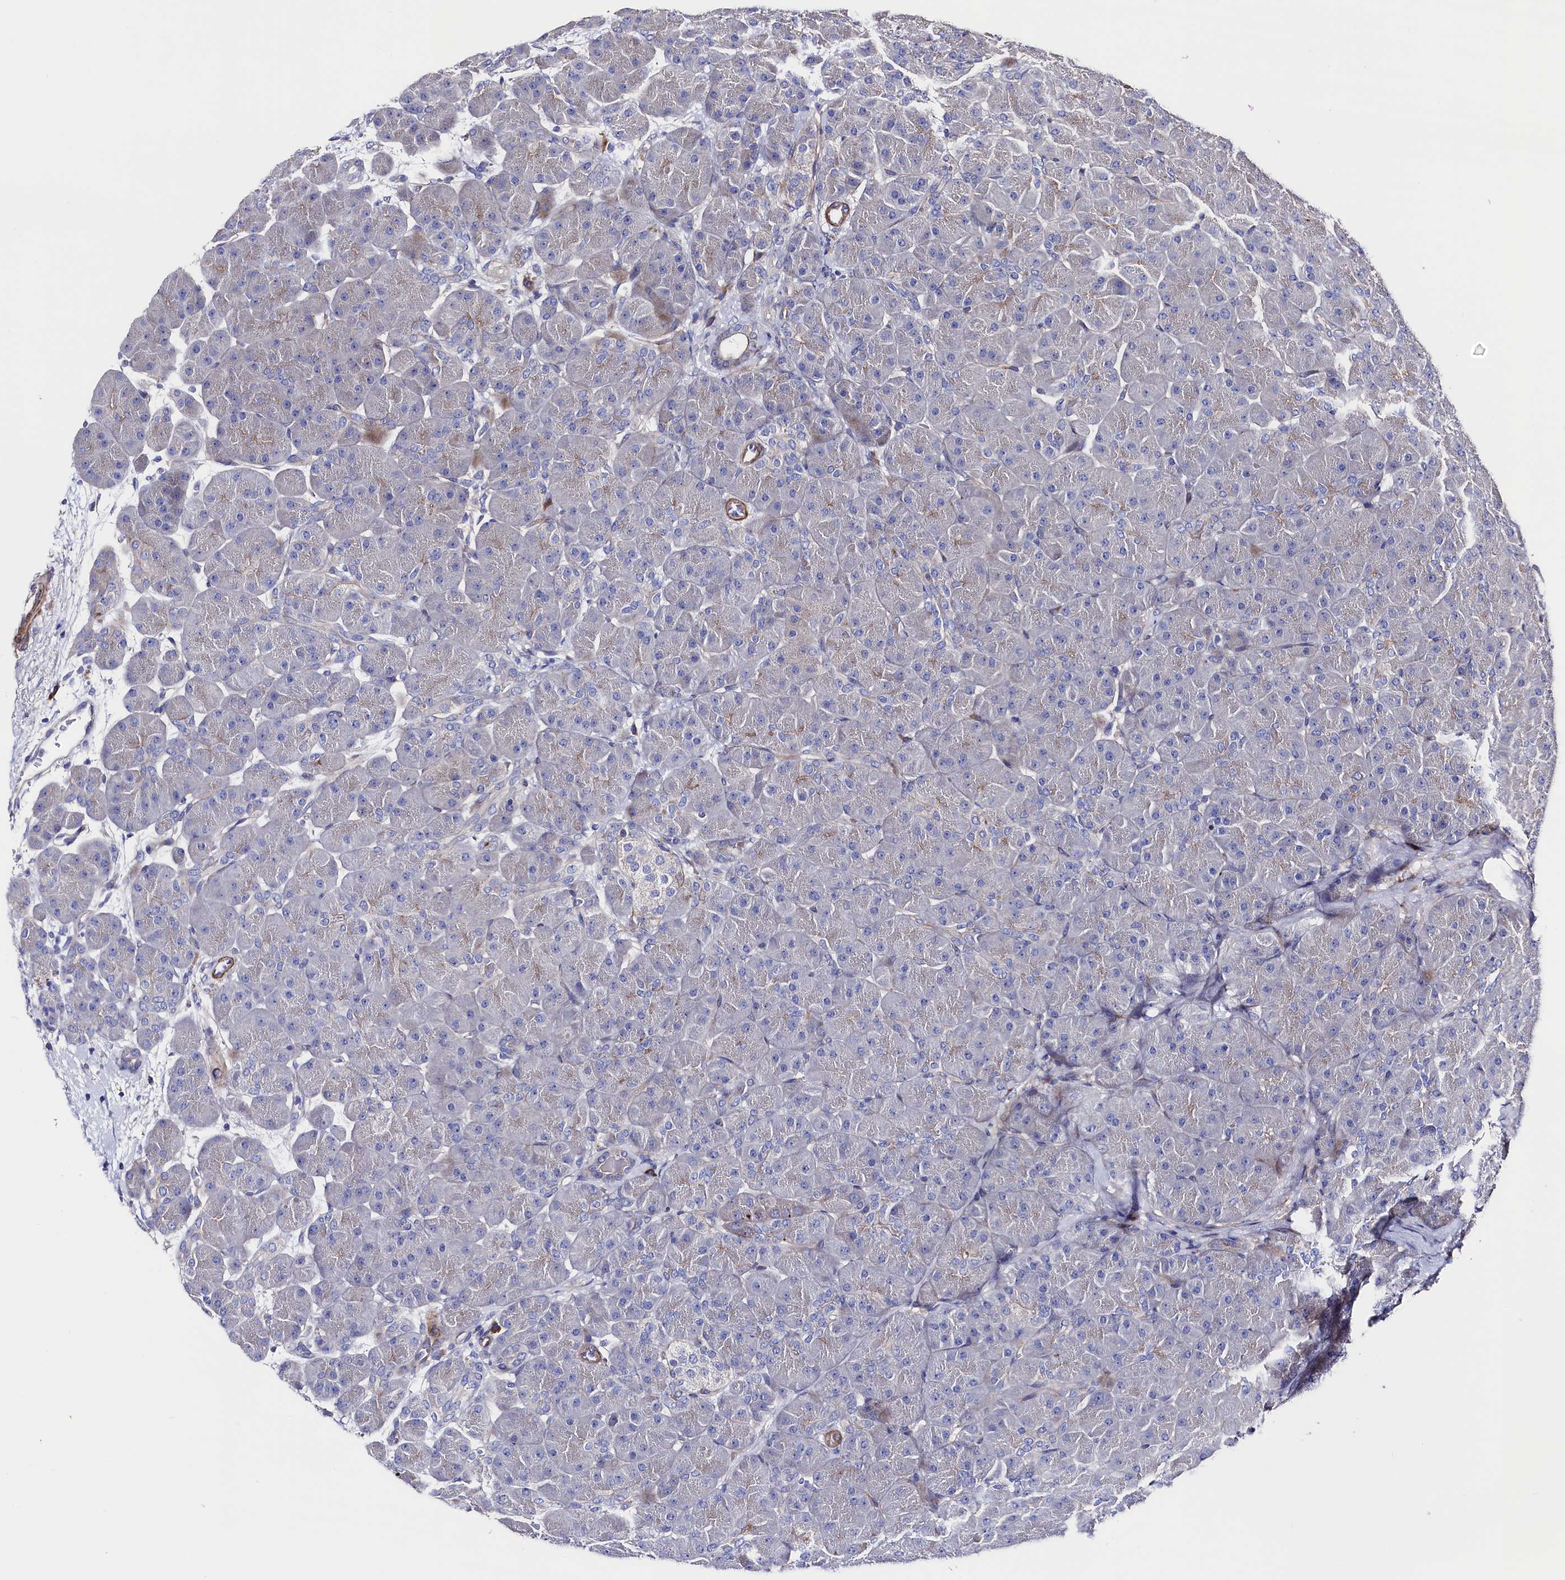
{"staining": {"intensity": "moderate", "quantity": "<25%", "location": "cytoplasmic/membranous"}, "tissue": "pancreas", "cell_type": "Exocrine glandular cells", "image_type": "normal", "snomed": [{"axis": "morphology", "description": "Normal tissue, NOS"}, {"axis": "topography", "description": "Pancreas"}], "caption": "Exocrine glandular cells demonstrate moderate cytoplasmic/membranous expression in about <25% of cells in benign pancreas.", "gene": "WNT8A", "patient": {"sex": "male", "age": 66}}